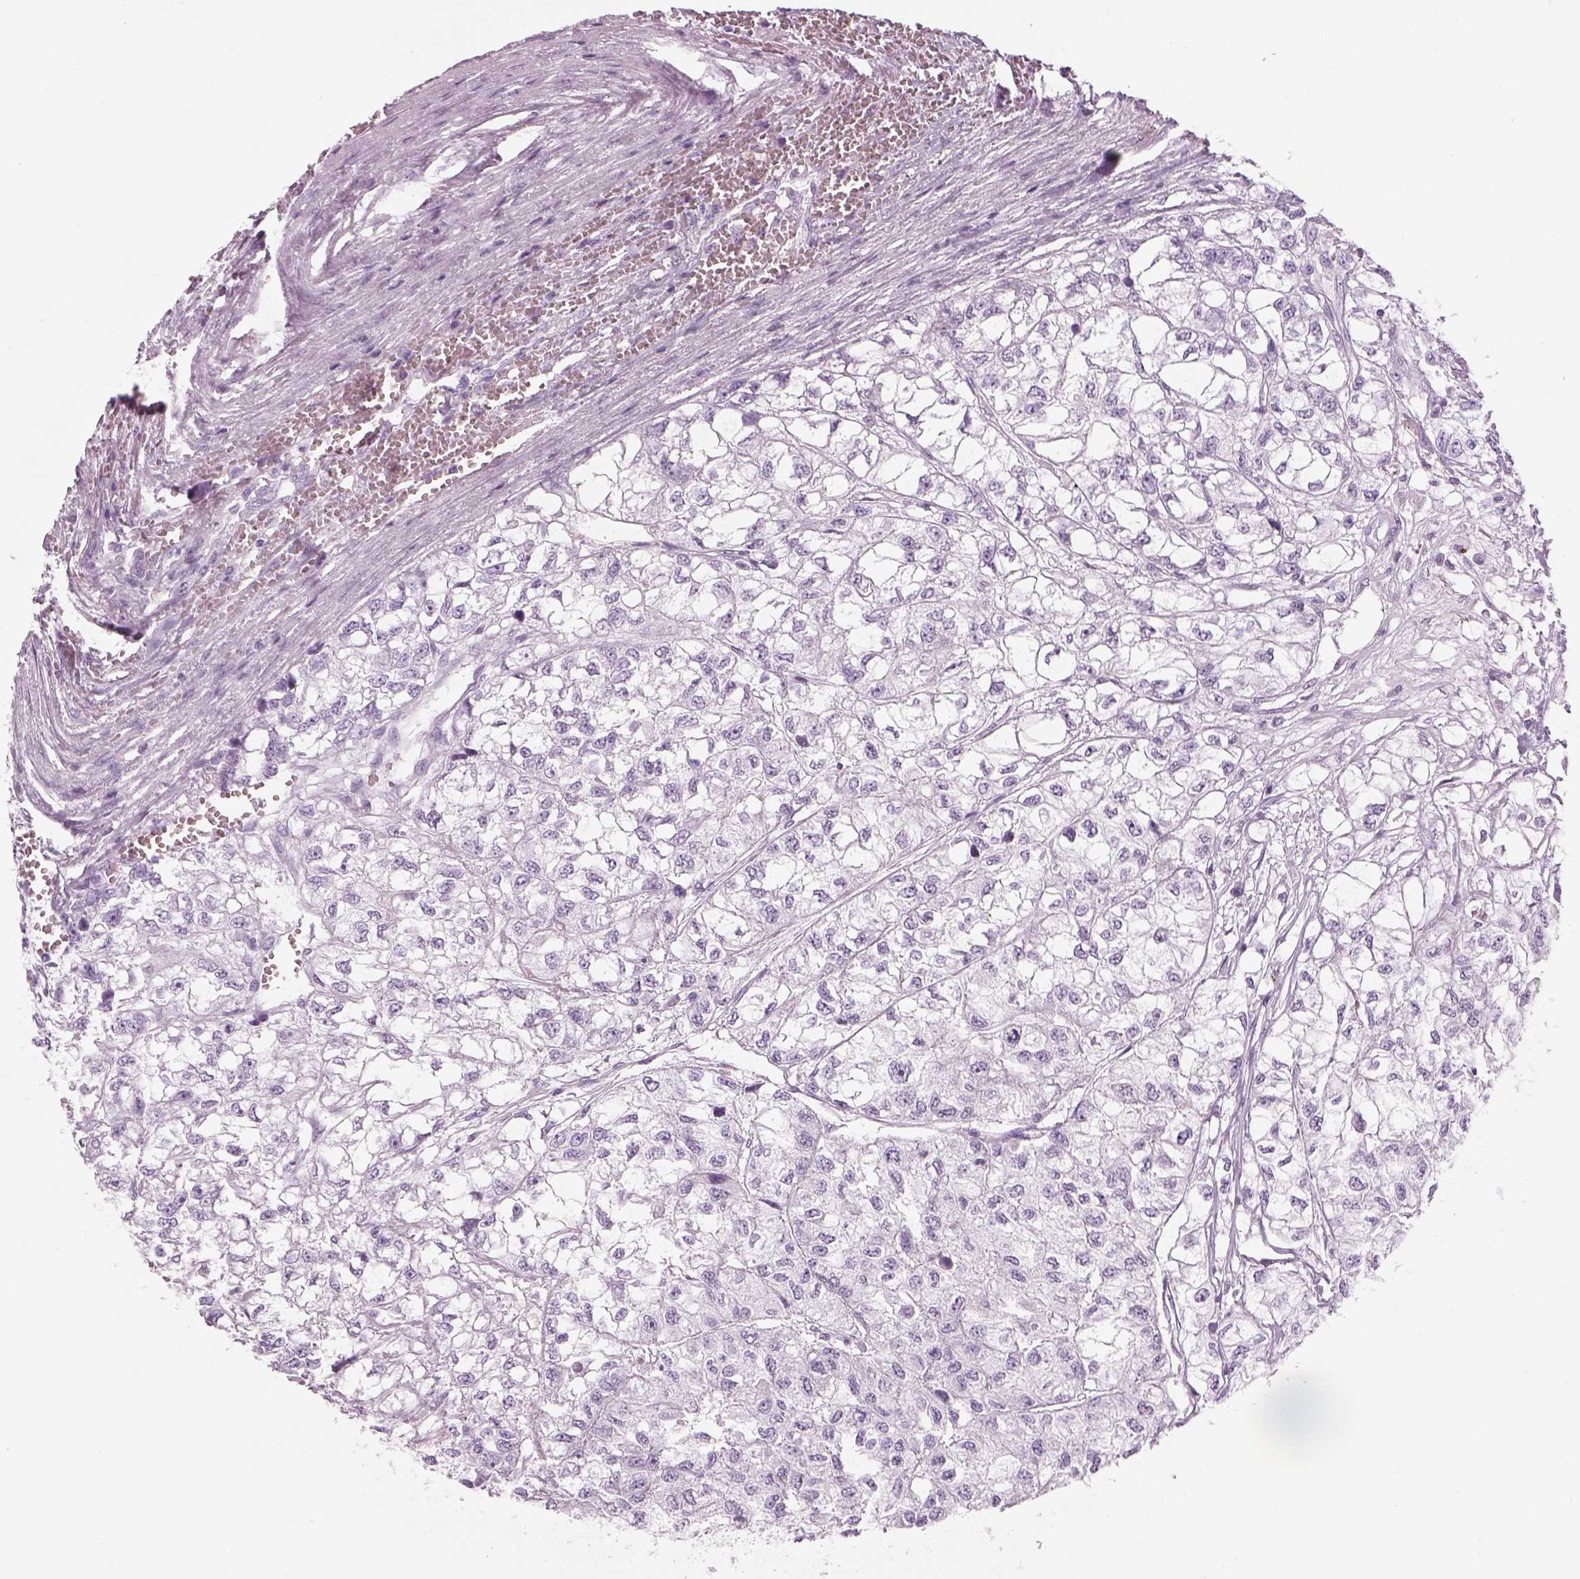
{"staining": {"intensity": "negative", "quantity": "none", "location": "none"}, "tissue": "renal cancer", "cell_type": "Tumor cells", "image_type": "cancer", "snomed": [{"axis": "morphology", "description": "Adenocarcinoma, NOS"}, {"axis": "topography", "description": "Kidney"}], "caption": "Micrograph shows no significant protein positivity in tumor cells of renal cancer (adenocarcinoma).", "gene": "SAG", "patient": {"sex": "male", "age": 56}}